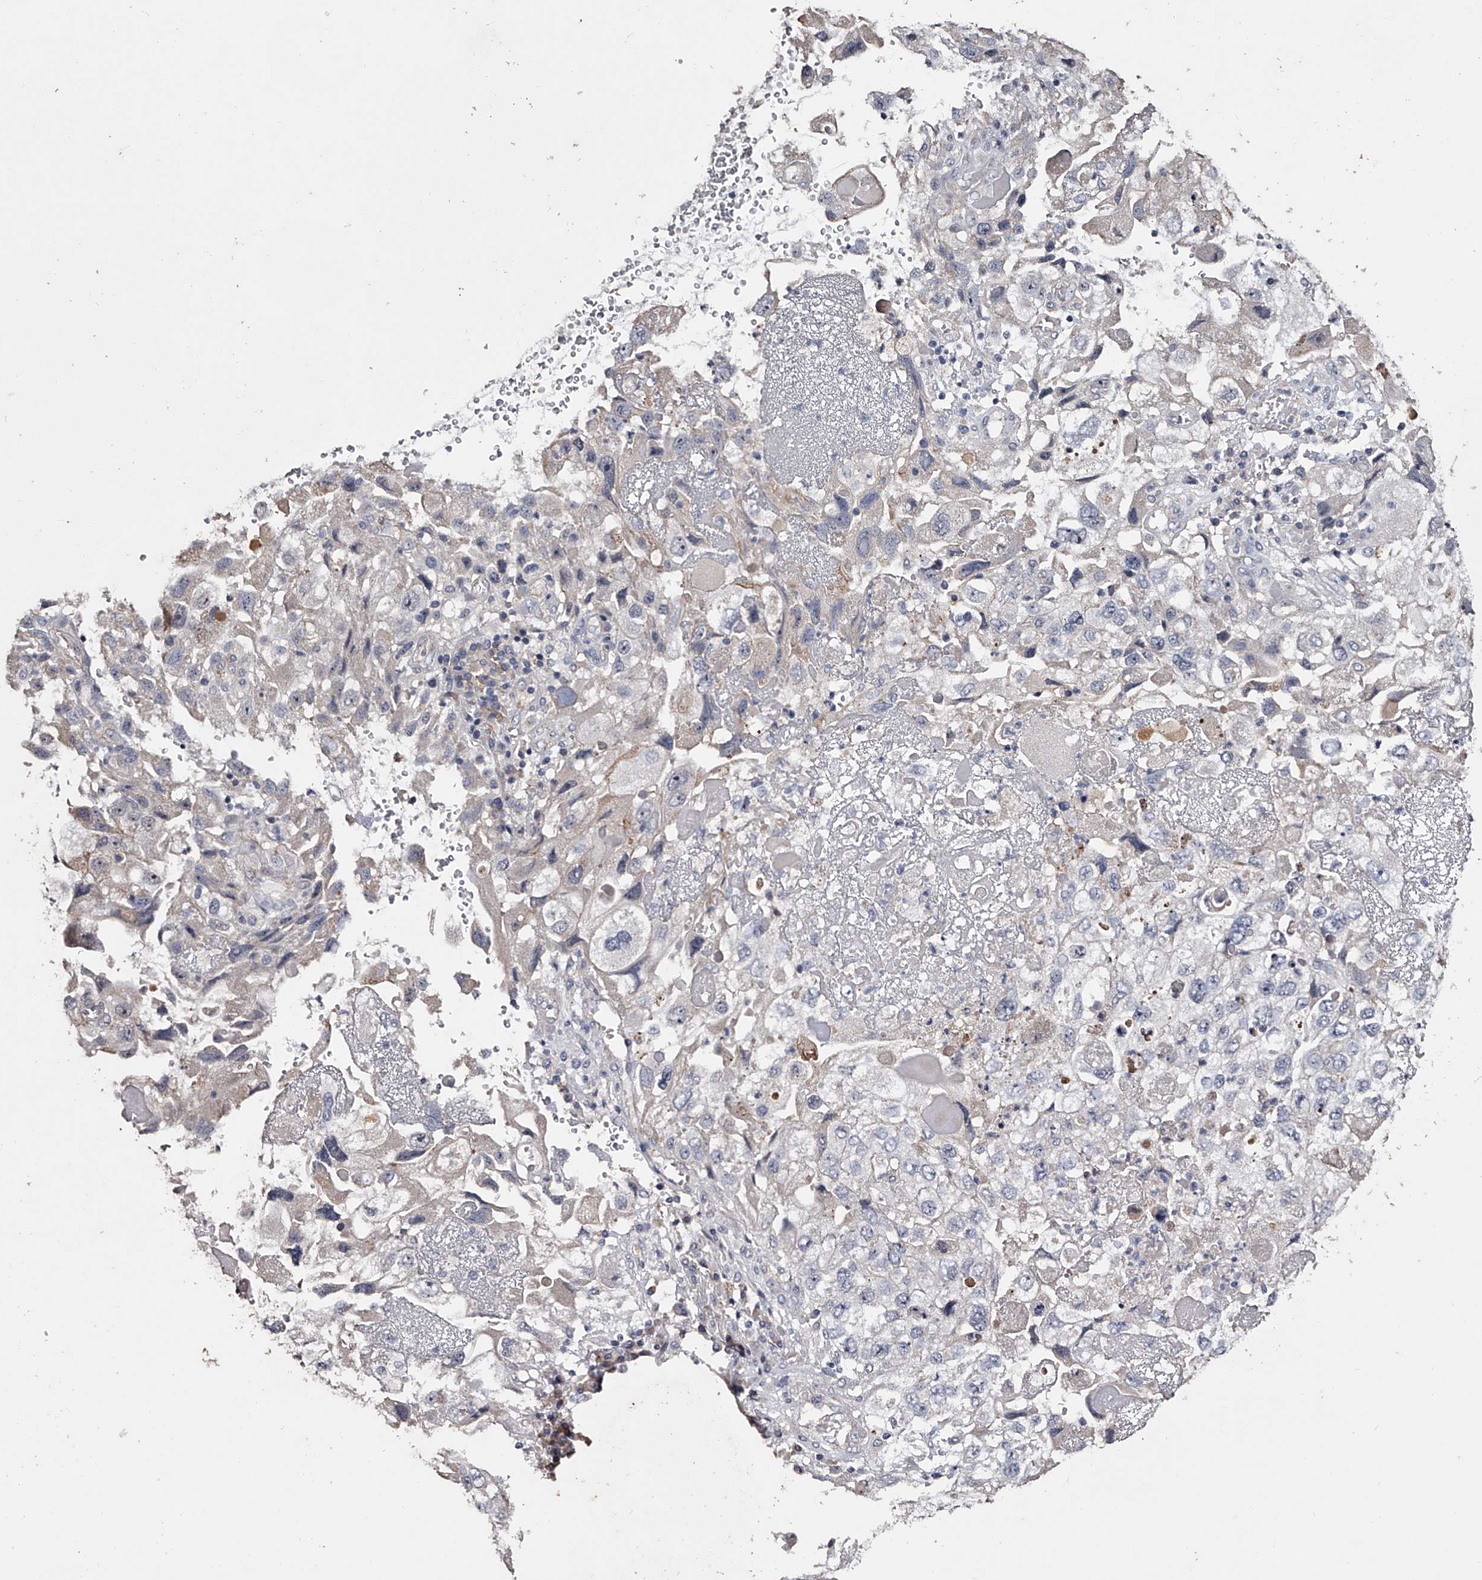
{"staining": {"intensity": "negative", "quantity": "none", "location": "none"}, "tissue": "endometrial cancer", "cell_type": "Tumor cells", "image_type": "cancer", "snomed": [{"axis": "morphology", "description": "Adenocarcinoma, NOS"}, {"axis": "topography", "description": "Endometrium"}], "caption": "Tumor cells show no significant protein positivity in adenocarcinoma (endometrial).", "gene": "MDN1", "patient": {"sex": "female", "age": 49}}